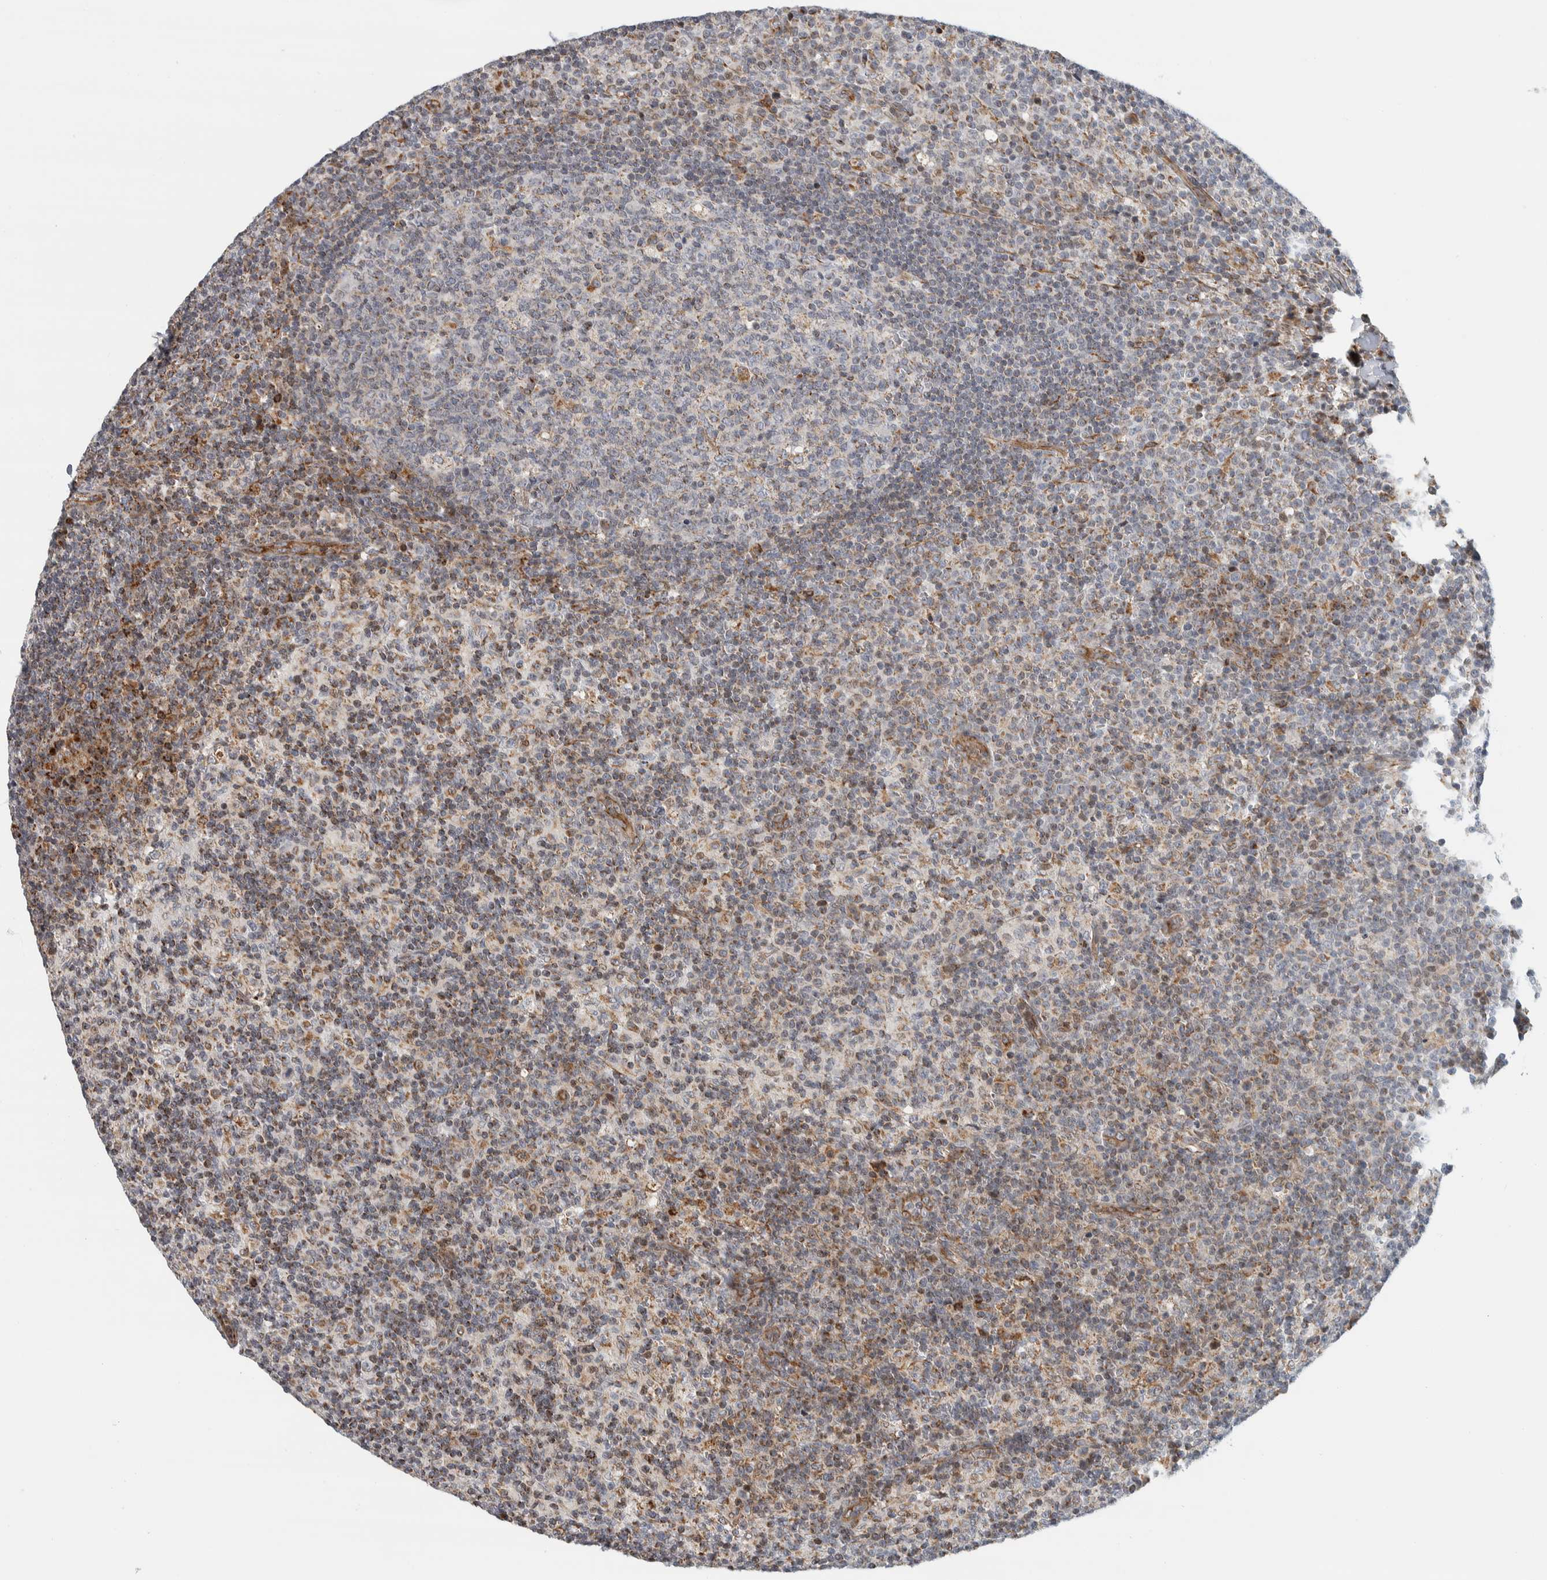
{"staining": {"intensity": "weak", "quantity": "<25%", "location": "cytoplasmic/membranous"}, "tissue": "lymph node", "cell_type": "Germinal center cells", "image_type": "normal", "snomed": [{"axis": "morphology", "description": "Normal tissue, NOS"}, {"axis": "morphology", "description": "Inflammation, NOS"}, {"axis": "topography", "description": "Lymph node"}], "caption": "Immunohistochemistry micrograph of benign lymph node stained for a protein (brown), which reveals no staining in germinal center cells. The staining is performed using DAB (3,3'-diaminobenzidine) brown chromogen with nuclei counter-stained in using hematoxylin.", "gene": "AFP", "patient": {"sex": "male", "age": 55}}